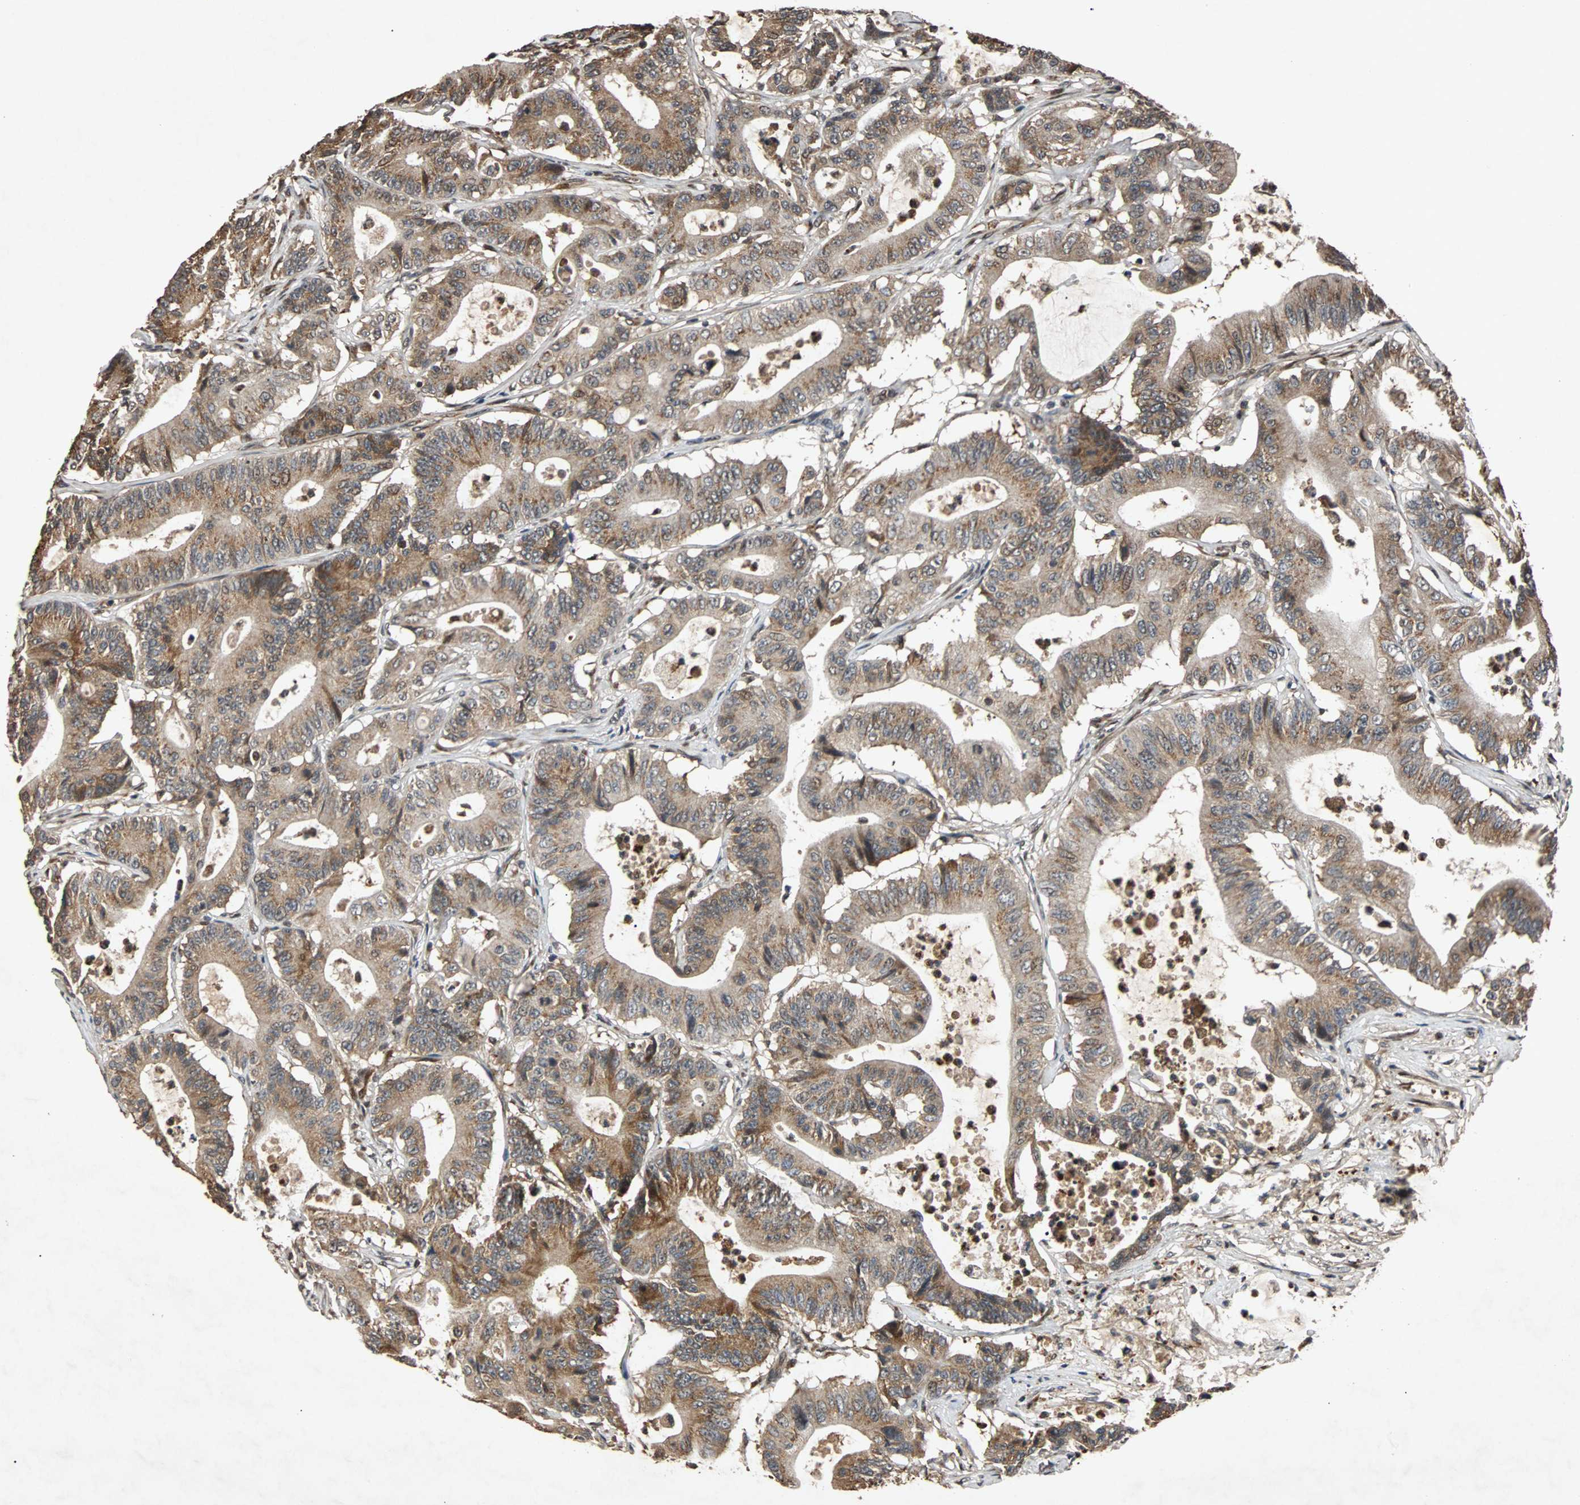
{"staining": {"intensity": "moderate", "quantity": ">75%", "location": "cytoplasmic/membranous"}, "tissue": "colorectal cancer", "cell_type": "Tumor cells", "image_type": "cancer", "snomed": [{"axis": "morphology", "description": "Adenocarcinoma, NOS"}, {"axis": "topography", "description": "Colon"}], "caption": "Colorectal adenocarcinoma stained with DAB (3,3'-diaminobenzidine) immunohistochemistry (IHC) demonstrates medium levels of moderate cytoplasmic/membranous staining in approximately >75% of tumor cells.", "gene": "USP31", "patient": {"sex": "female", "age": 84}}